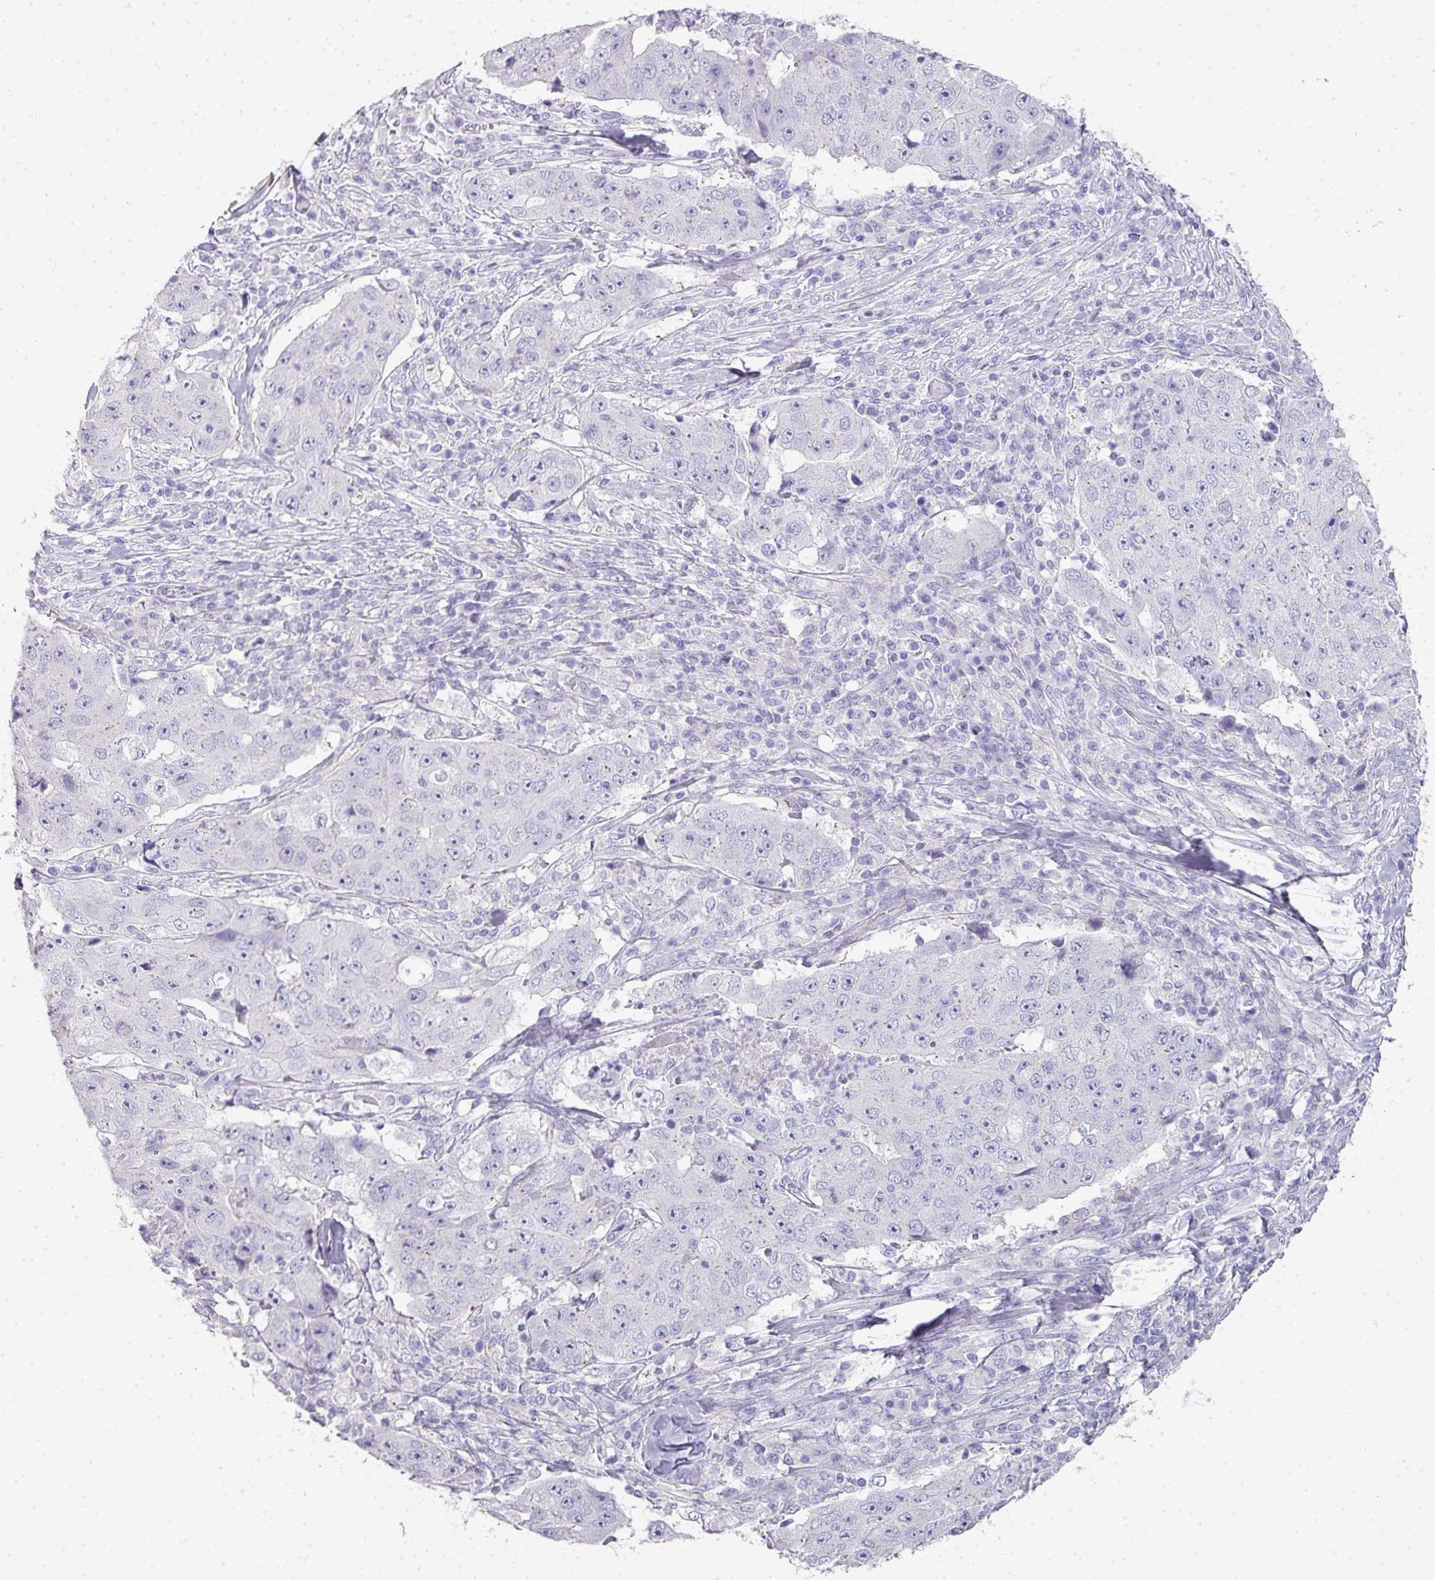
{"staining": {"intensity": "negative", "quantity": "none", "location": "none"}, "tissue": "lung cancer", "cell_type": "Tumor cells", "image_type": "cancer", "snomed": [{"axis": "morphology", "description": "Squamous cell carcinoma, NOS"}, {"axis": "topography", "description": "Lung"}], "caption": "Immunohistochemical staining of lung cancer (squamous cell carcinoma) shows no significant positivity in tumor cells.", "gene": "GLI4", "patient": {"sex": "male", "age": 64}}